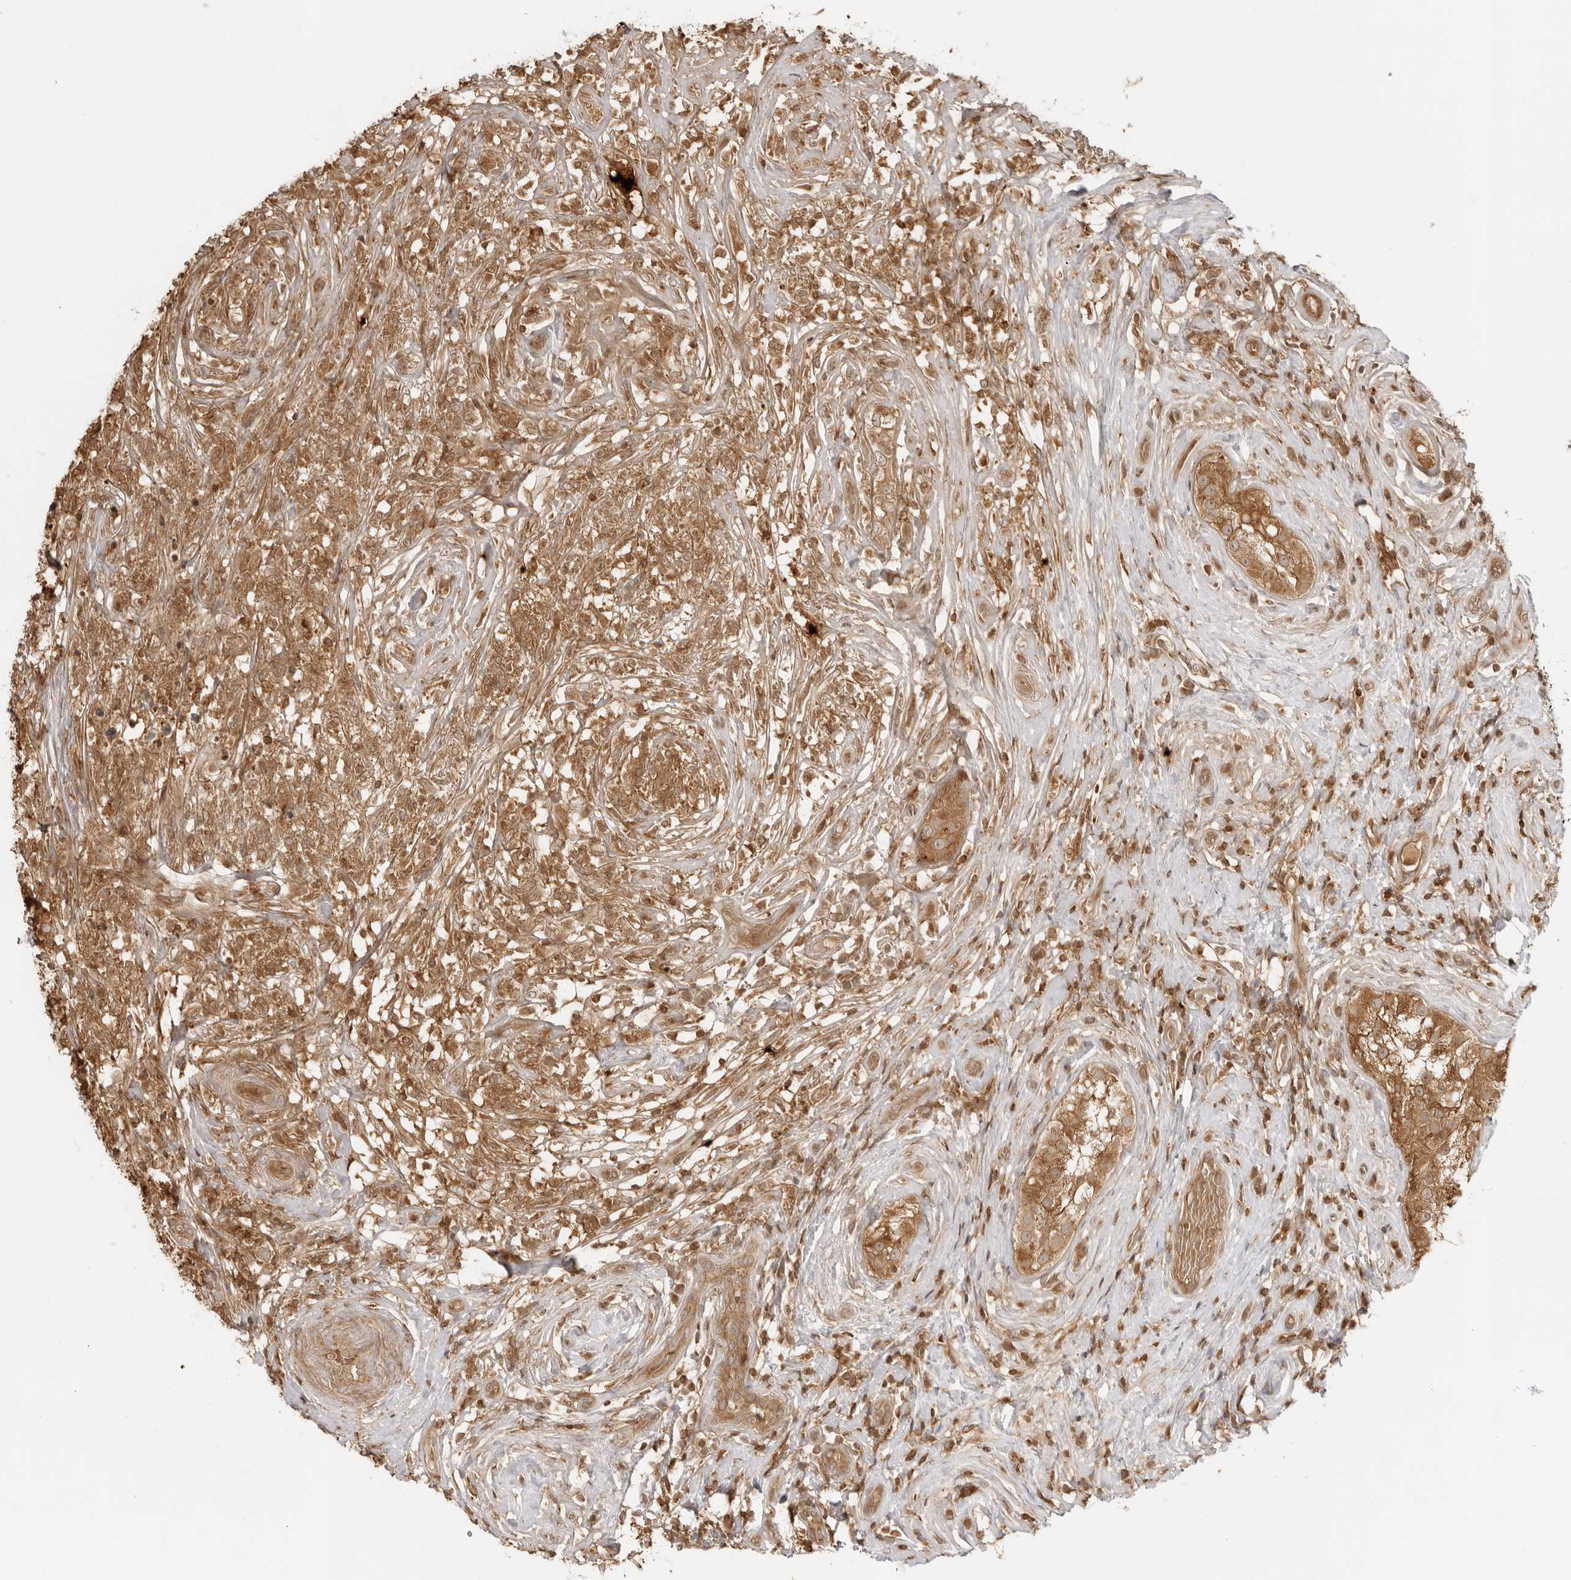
{"staining": {"intensity": "moderate", "quantity": ">75%", "location": "cytoplasmic/membranous,nuclear"}, "tissue": "testis cancer", "cell_type": "Tumor cells", "image_type": "cancer", "snomed": [{"axis": "morphology", "description": "Seminoma, NOS"}, {"axis": "topography", "description": "Testis"}], "caption": "This micrograph demonstrates testis cancer (seminoma) stained with immunohistochemistry to label a protein in brown. The cytoplasmic/membranous and nuclear of tumor cells show moderate positivity for the protein. Nuclei are counter-stained blue.", "gene": "IKBKE", "patient": {"sex": "male", "age": 49}}